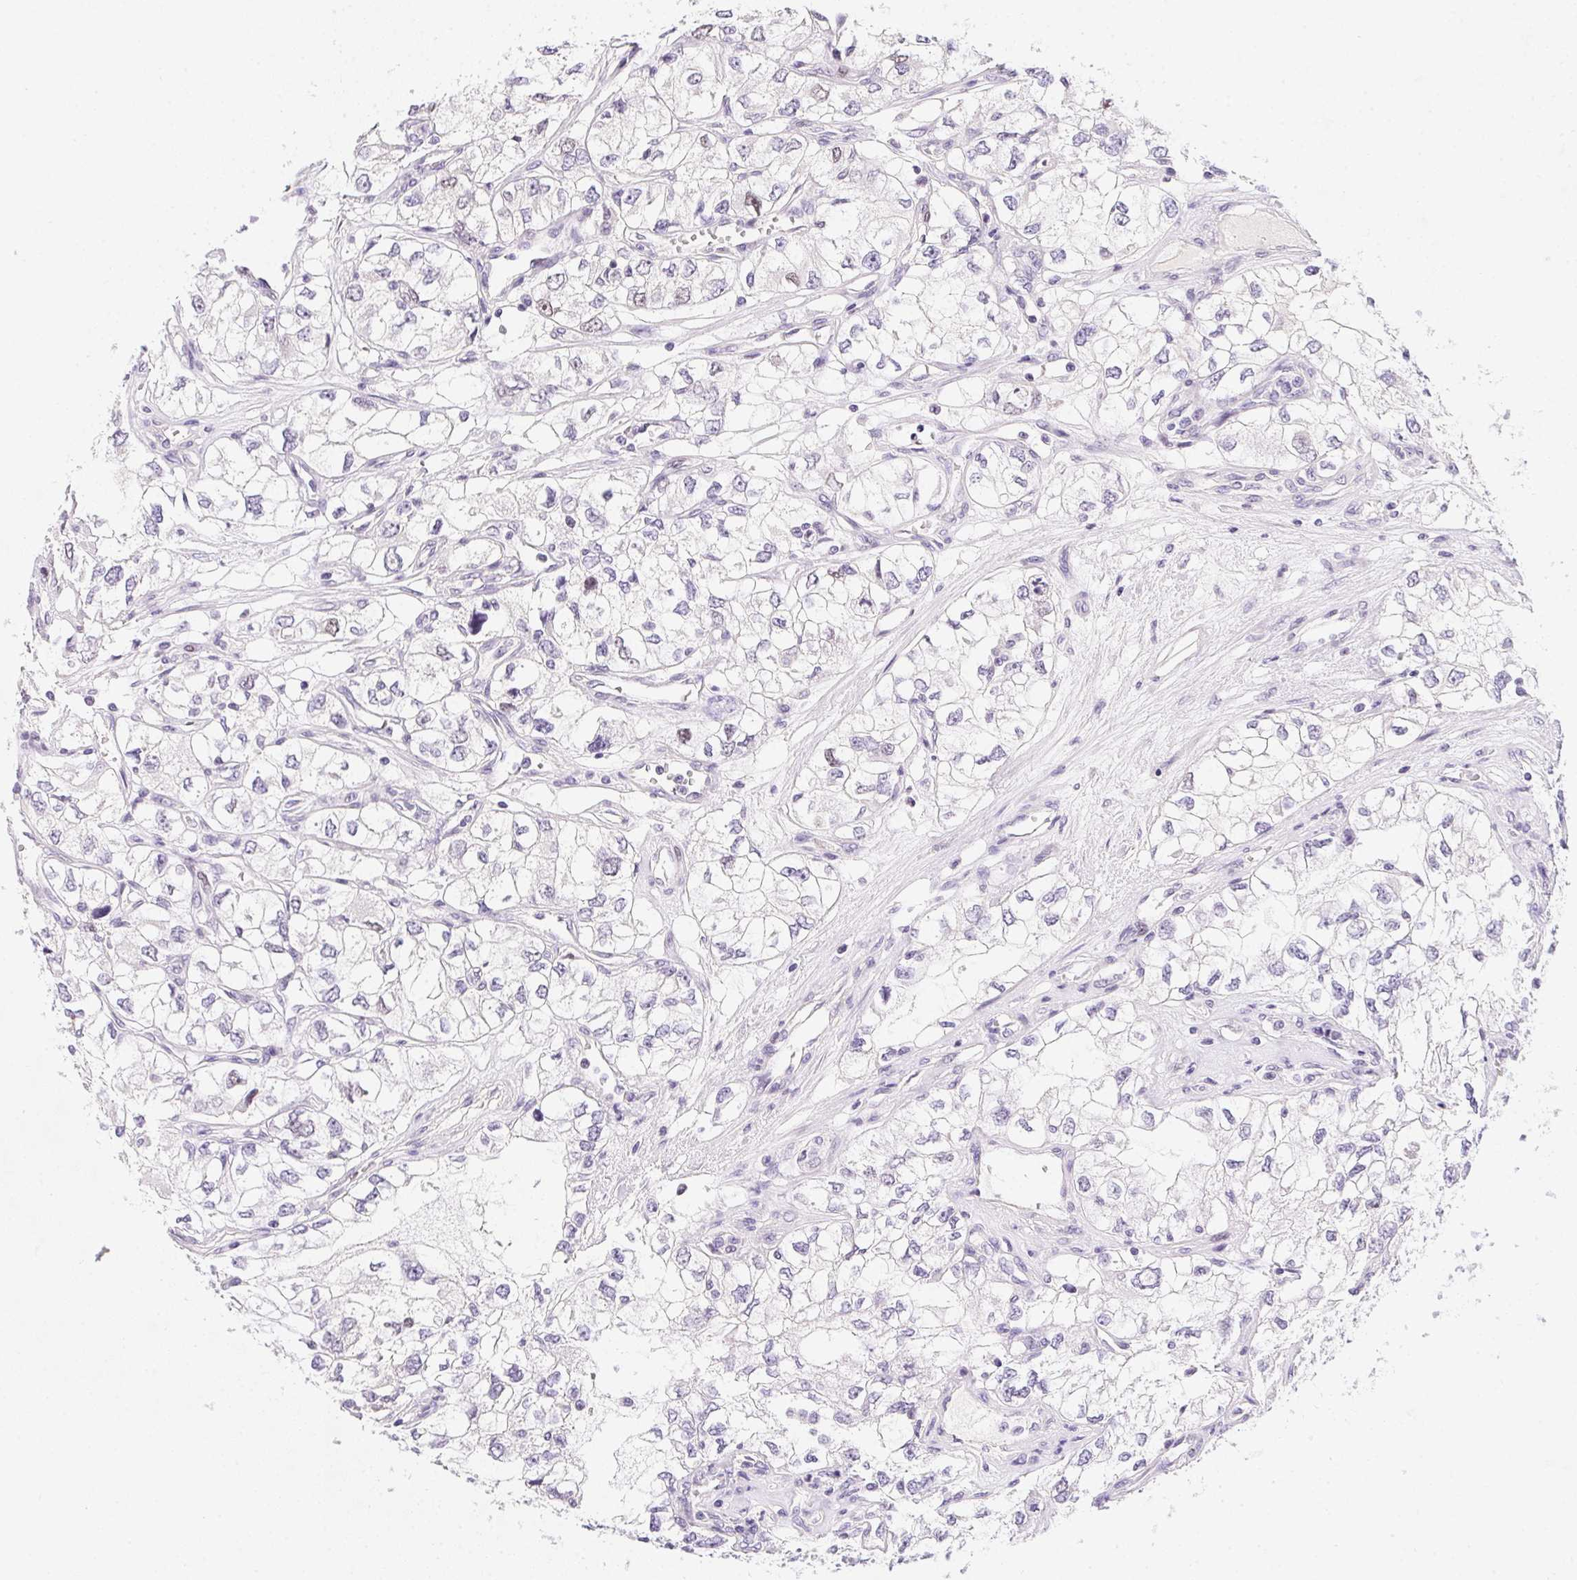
{"staining": {"intensity": "negative", "quantity": "none", "location": "none"}, "tissue": "renal cancer", "cell_type": "Tumor cells", "image_type": "cancer", "snomed": [{"axis": "morphology", "description": "Adenocarcinoma, NOS"}, {"axis": "topography", "description": "Kidney"}], "caption": "The image shows no significant staining in tumor cells of renal adenocarcinoma.", "gene": "HELLS", "patient": {"sex": "female", "age": 59}}